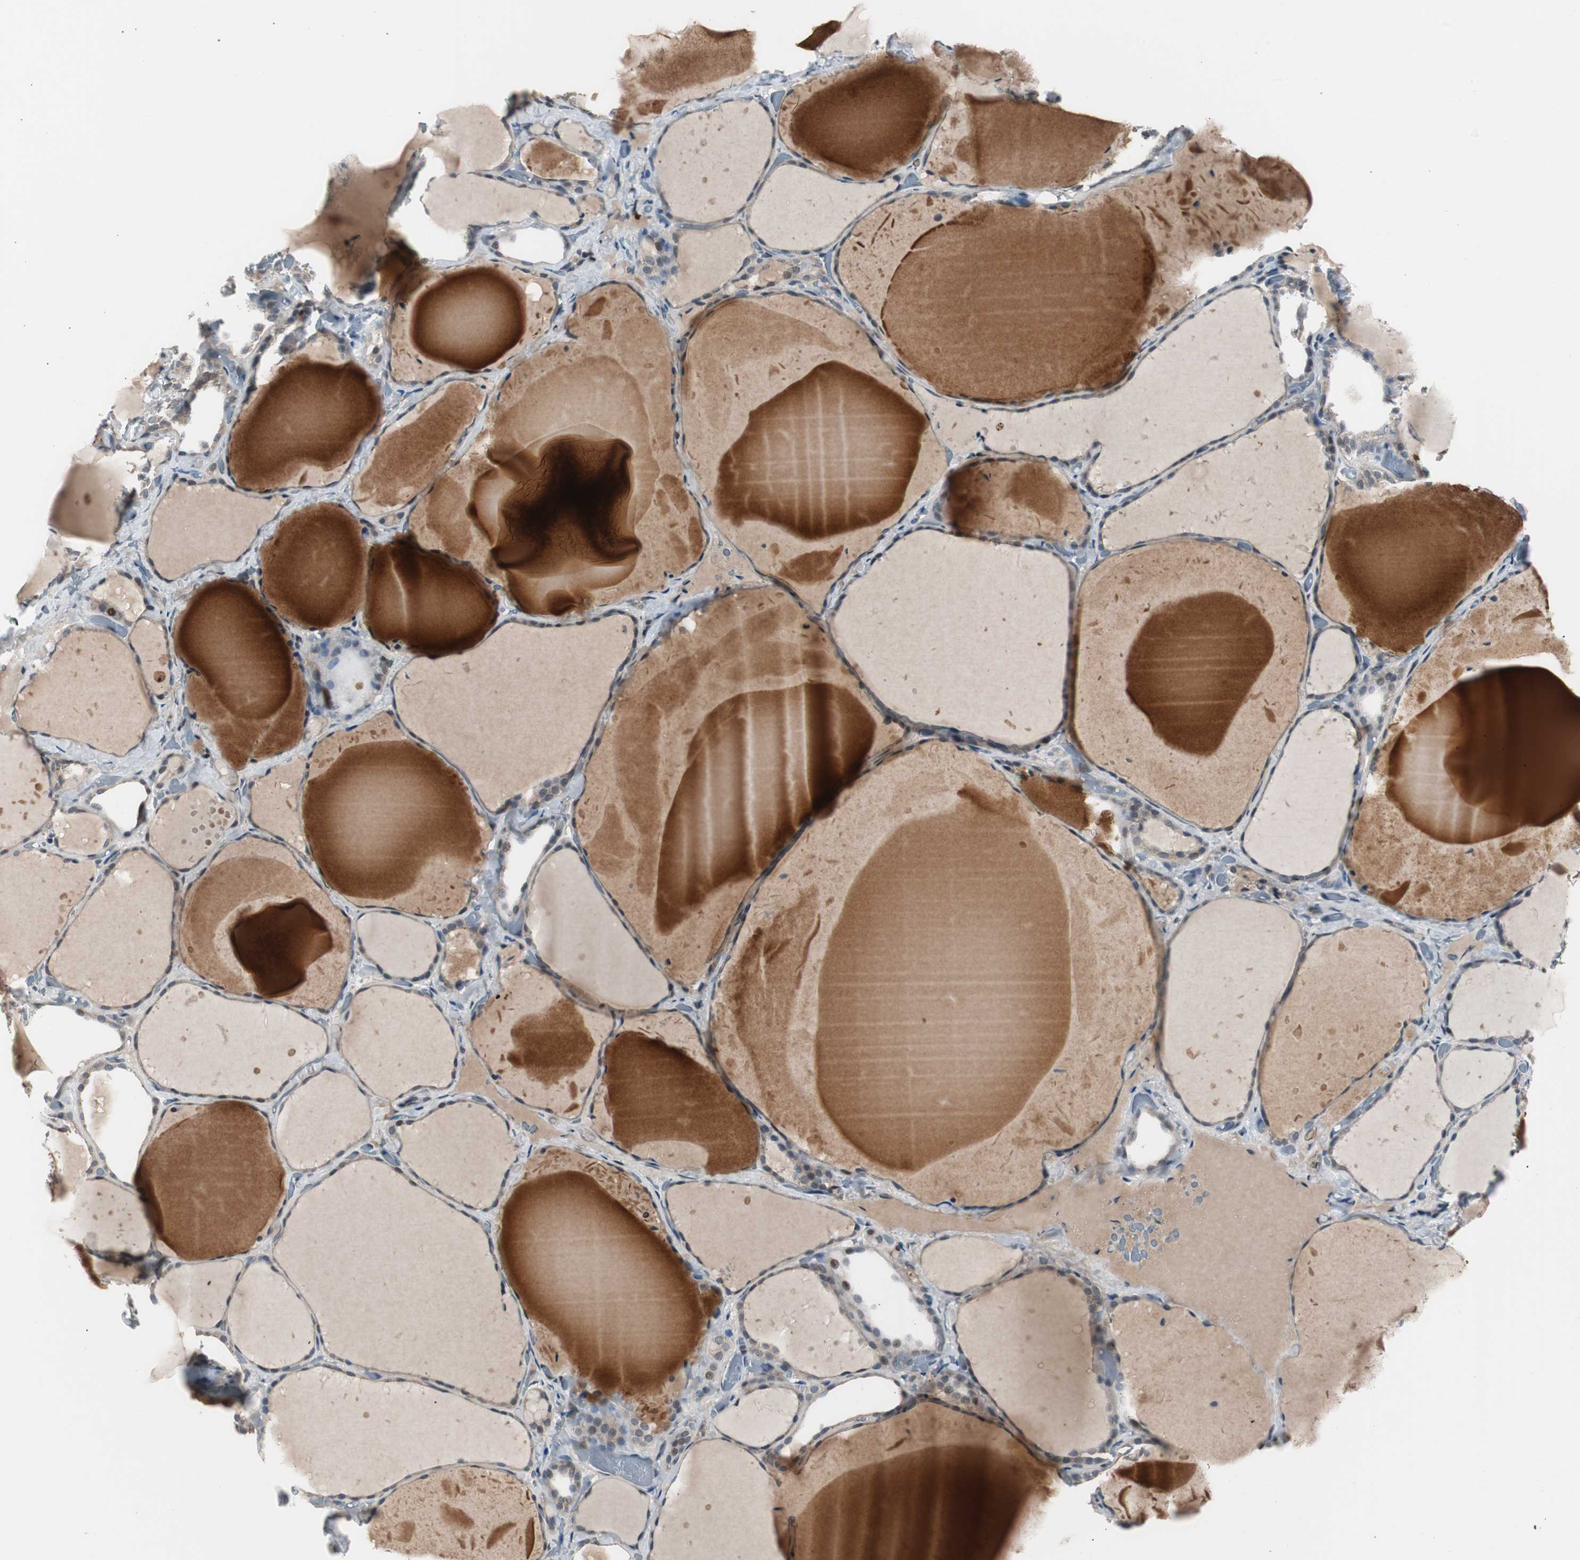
{"staining": {"intensity": "weak", "quantity": ">75%", "location": "cytoplasmic/membranous"}, "tissue": "thyroid gland", "cell_type": "Glandular cells", "image_type": "normal", "snomed": [{"axis": "morphology", "description": "Normal tissue, NOS"}, {"axis": "topography", "description": "Thyroid gland"}], "caption": "The micrograph displays a brown stain indicating the presence of a protein in the cytoplasmic/membranous of glandular cells in thyroid gland. The staining is performed using DAB (3,3'-diaminobenzidine) brown chromogen to label protein expression. The nuclei are counter-stained blue using hematoxylin.", "gene": "ZMPSTE24", "patient": {"sex": "female", "age": 22}}